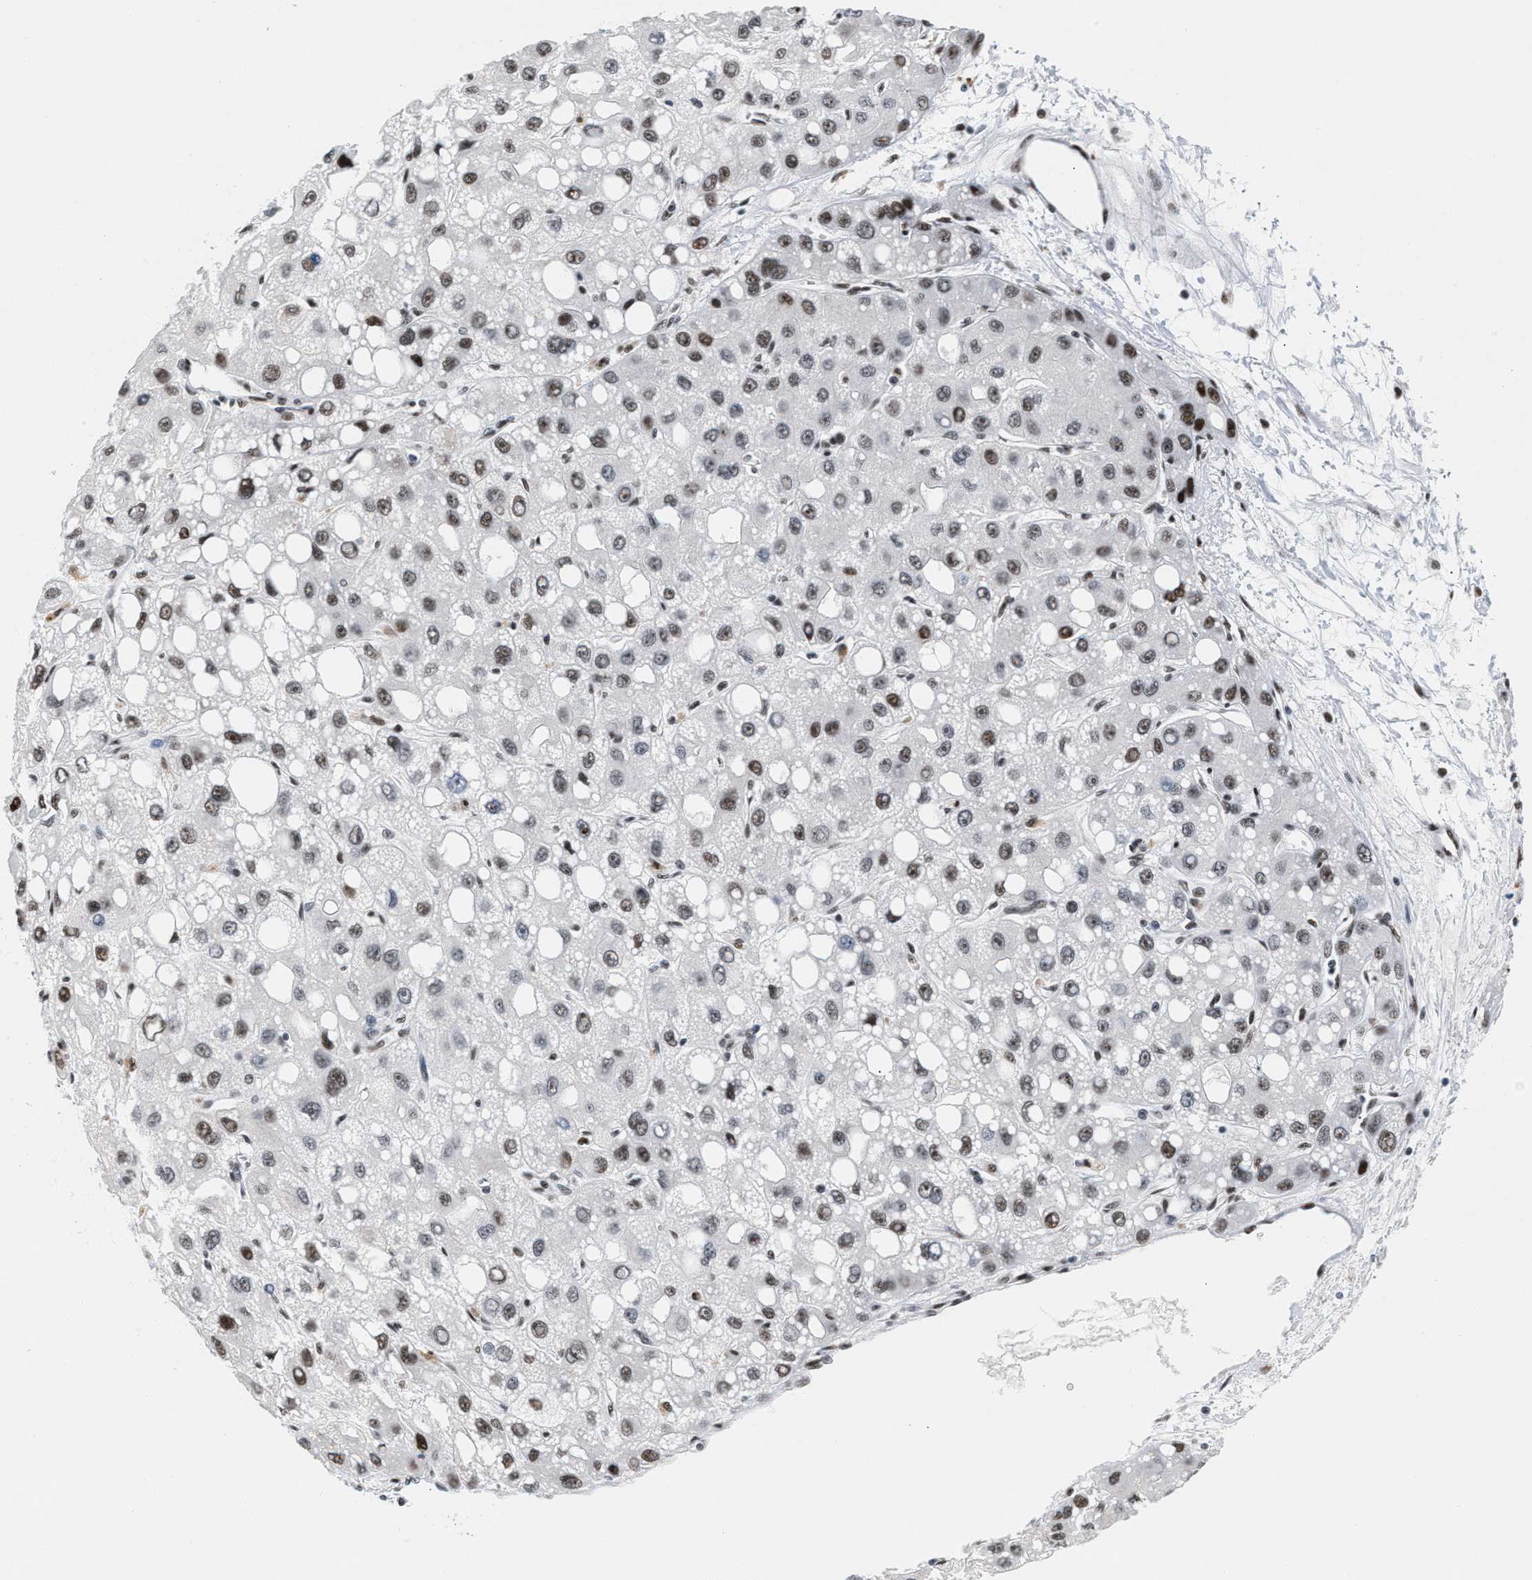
{"staining": {"intensity": "moderate", "quantity": ">75%", "location": "nuclear"}, "tissue": "liver cancer", "cell_type": "Tumor cells", "image_type": "cancer", "snomed": [{"axis": "morphology", "description": "Carcinoma, Hepatocellular, NOS"}, {"axis": "topography", "description": "Liver"}], "caption": "DAB immunohistochemical staining of liver cancer displays moderate nuclear protein staining in about >75% of tumor cells.", "gene": "RAD50", "patient": {"sex": "male", "age": 55}}